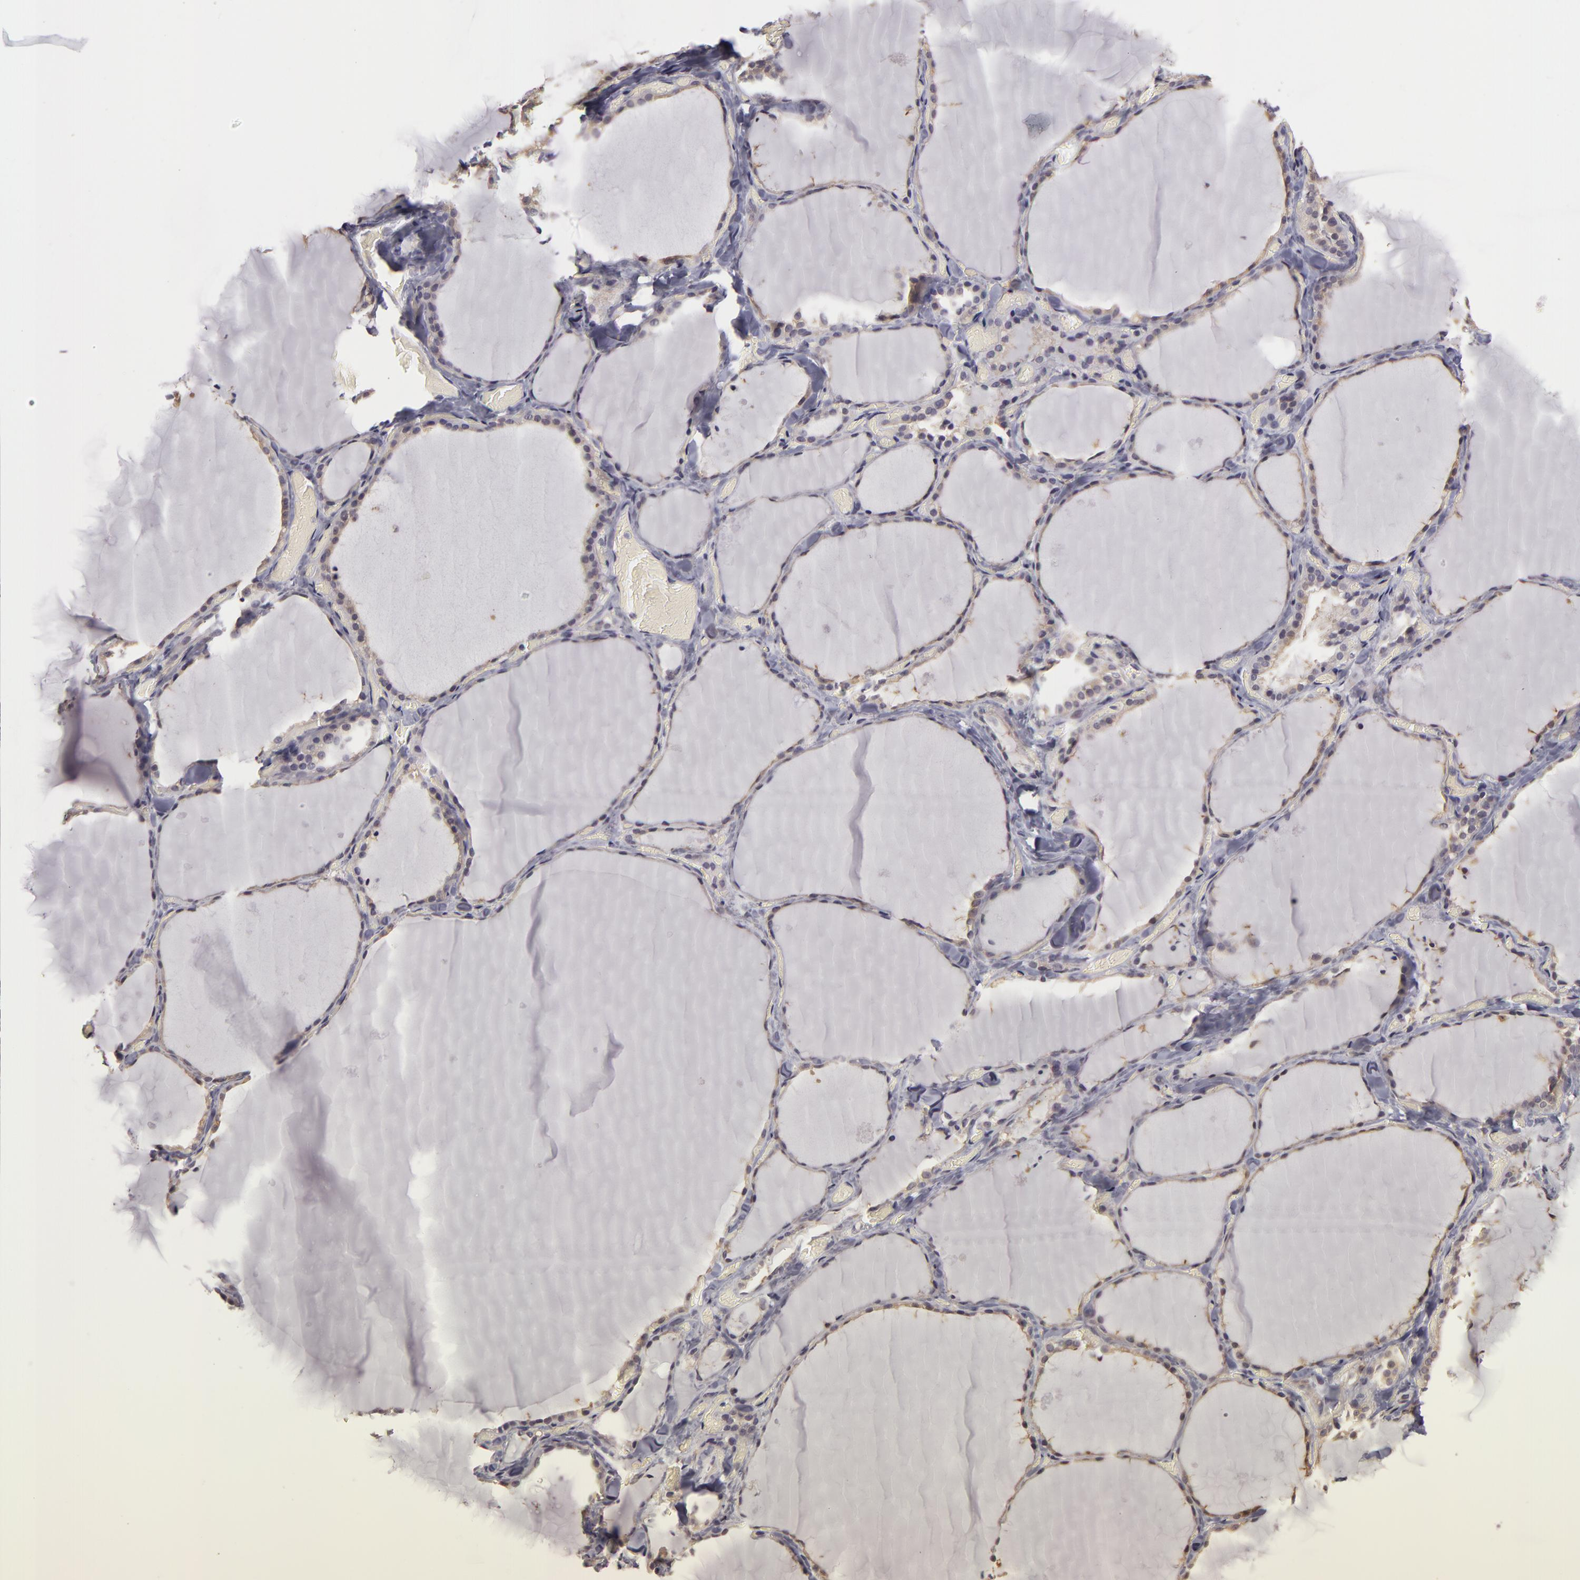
{"staining": {"intensity": "negative", "quantity": "none", "location": "none"}, "tissue": "thyroid gland", "cell_type": "Glandular cells", "image_type": "normal", "snomed": [{"axis": "morphology", "description": "Normal tissue, NOS"}, {"axis": "topography", "description": "Thyroid gland"}], "caption": "Immunohistochemical staining of unremarkable thyroid gland reveals no significant staining in glandular cells. (Brightfield microscopy of DAB immunohistochemistry at high magnification).", "gene": "GNPDA1", "patient": {"sex": "male", "age": 34}}